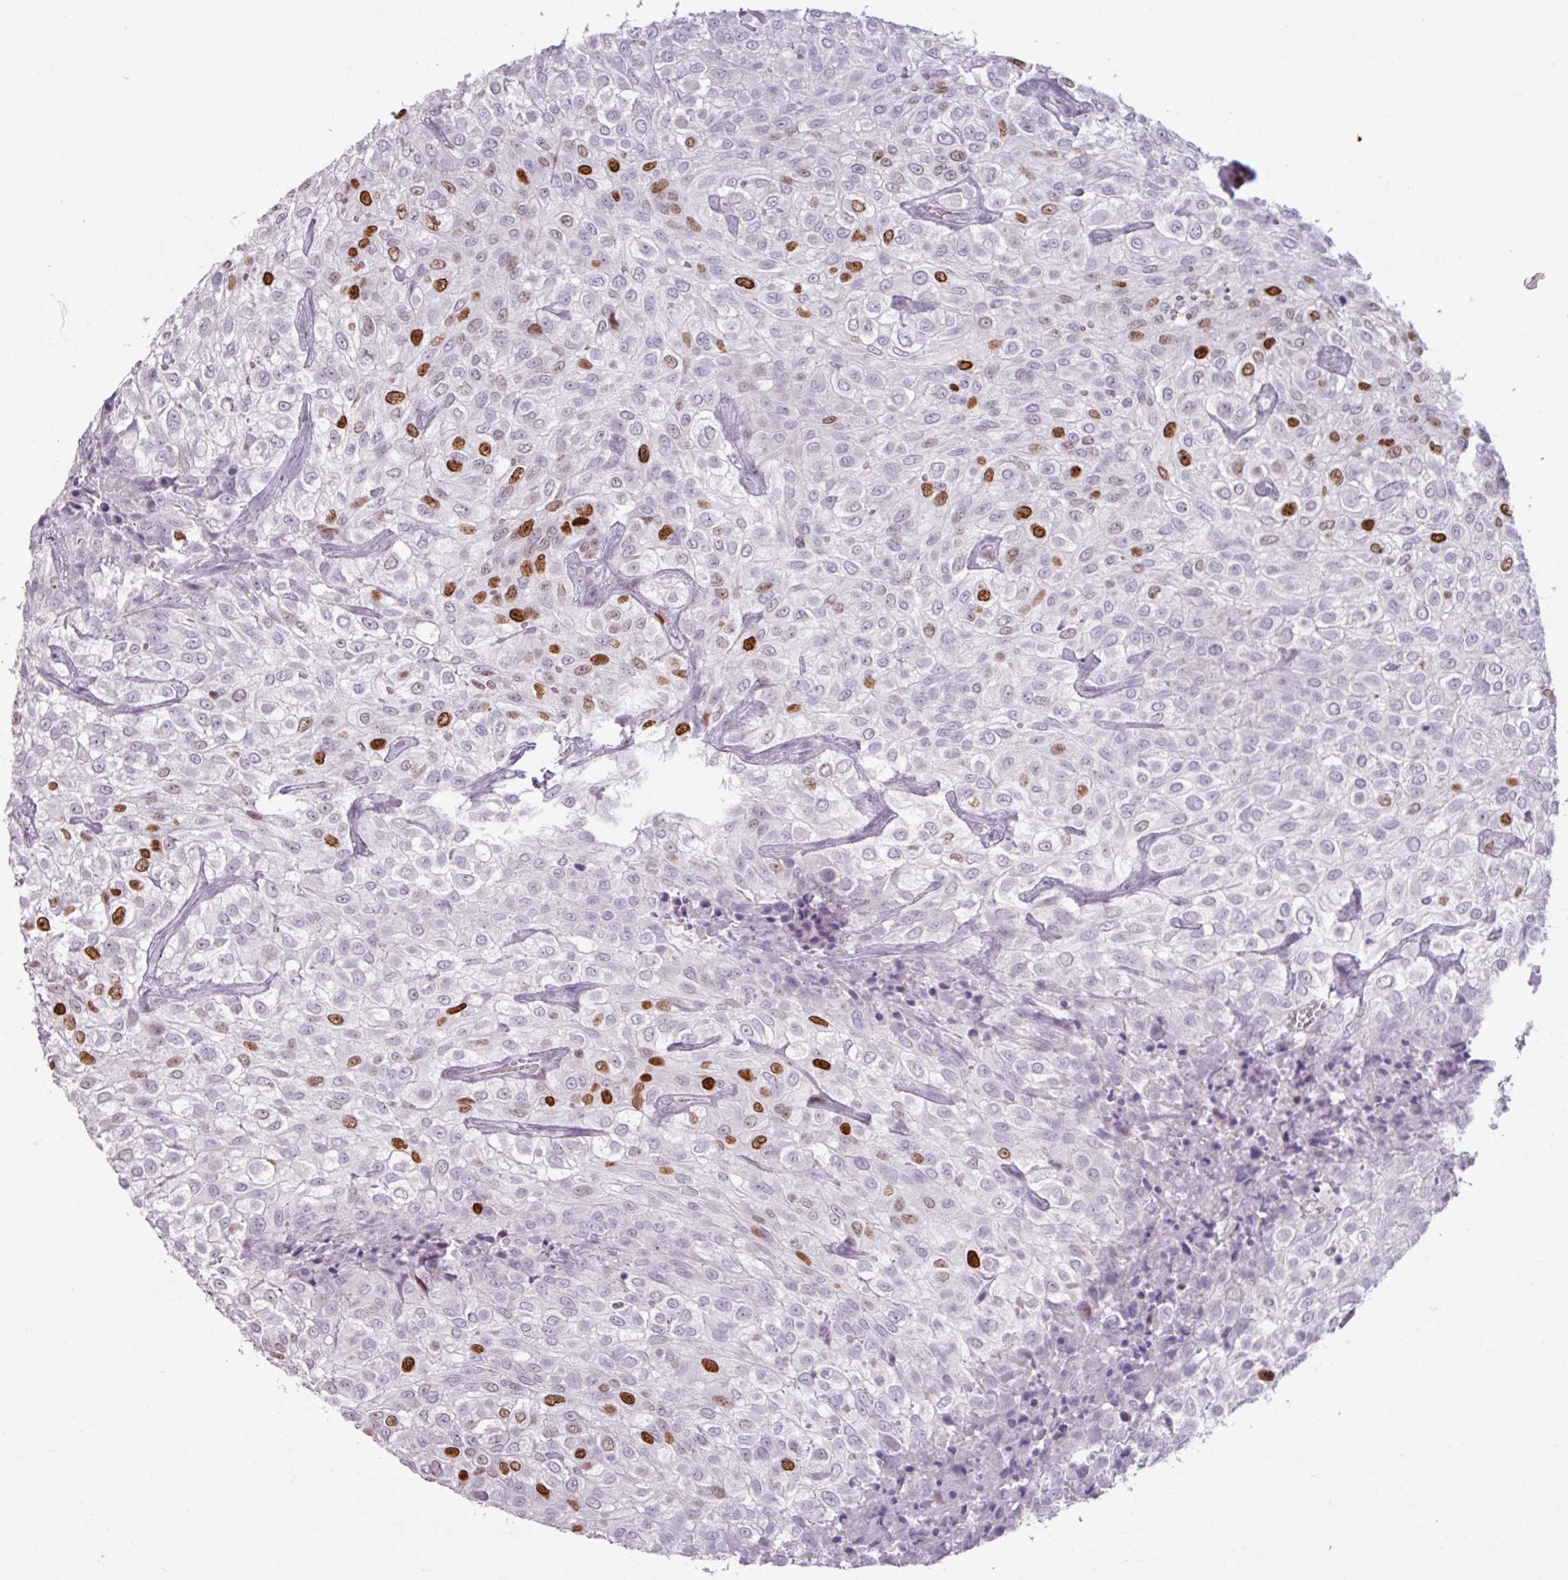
{"staining": {"intensity": "strong", "quantity": "<25%", "location": "nuclear"}, "tissue": "urothelial cancer", "cell_type": "Tumor cells", "image_type": "cancer", "snomed": [{"axis": "morphology", "description": "Urothelial carcinoma, High grade"}, {"axis": "topography", "description": "Urinary bladder"}], "caption": "An image showing strong nuclear expression in approximately <25% of tumor cells in urothelial carcinoma (high-grade), as visualized by brown immunohistochemical staining.", "gene": "ATAD2", "patient": {"sex": "male", "age": 56}}